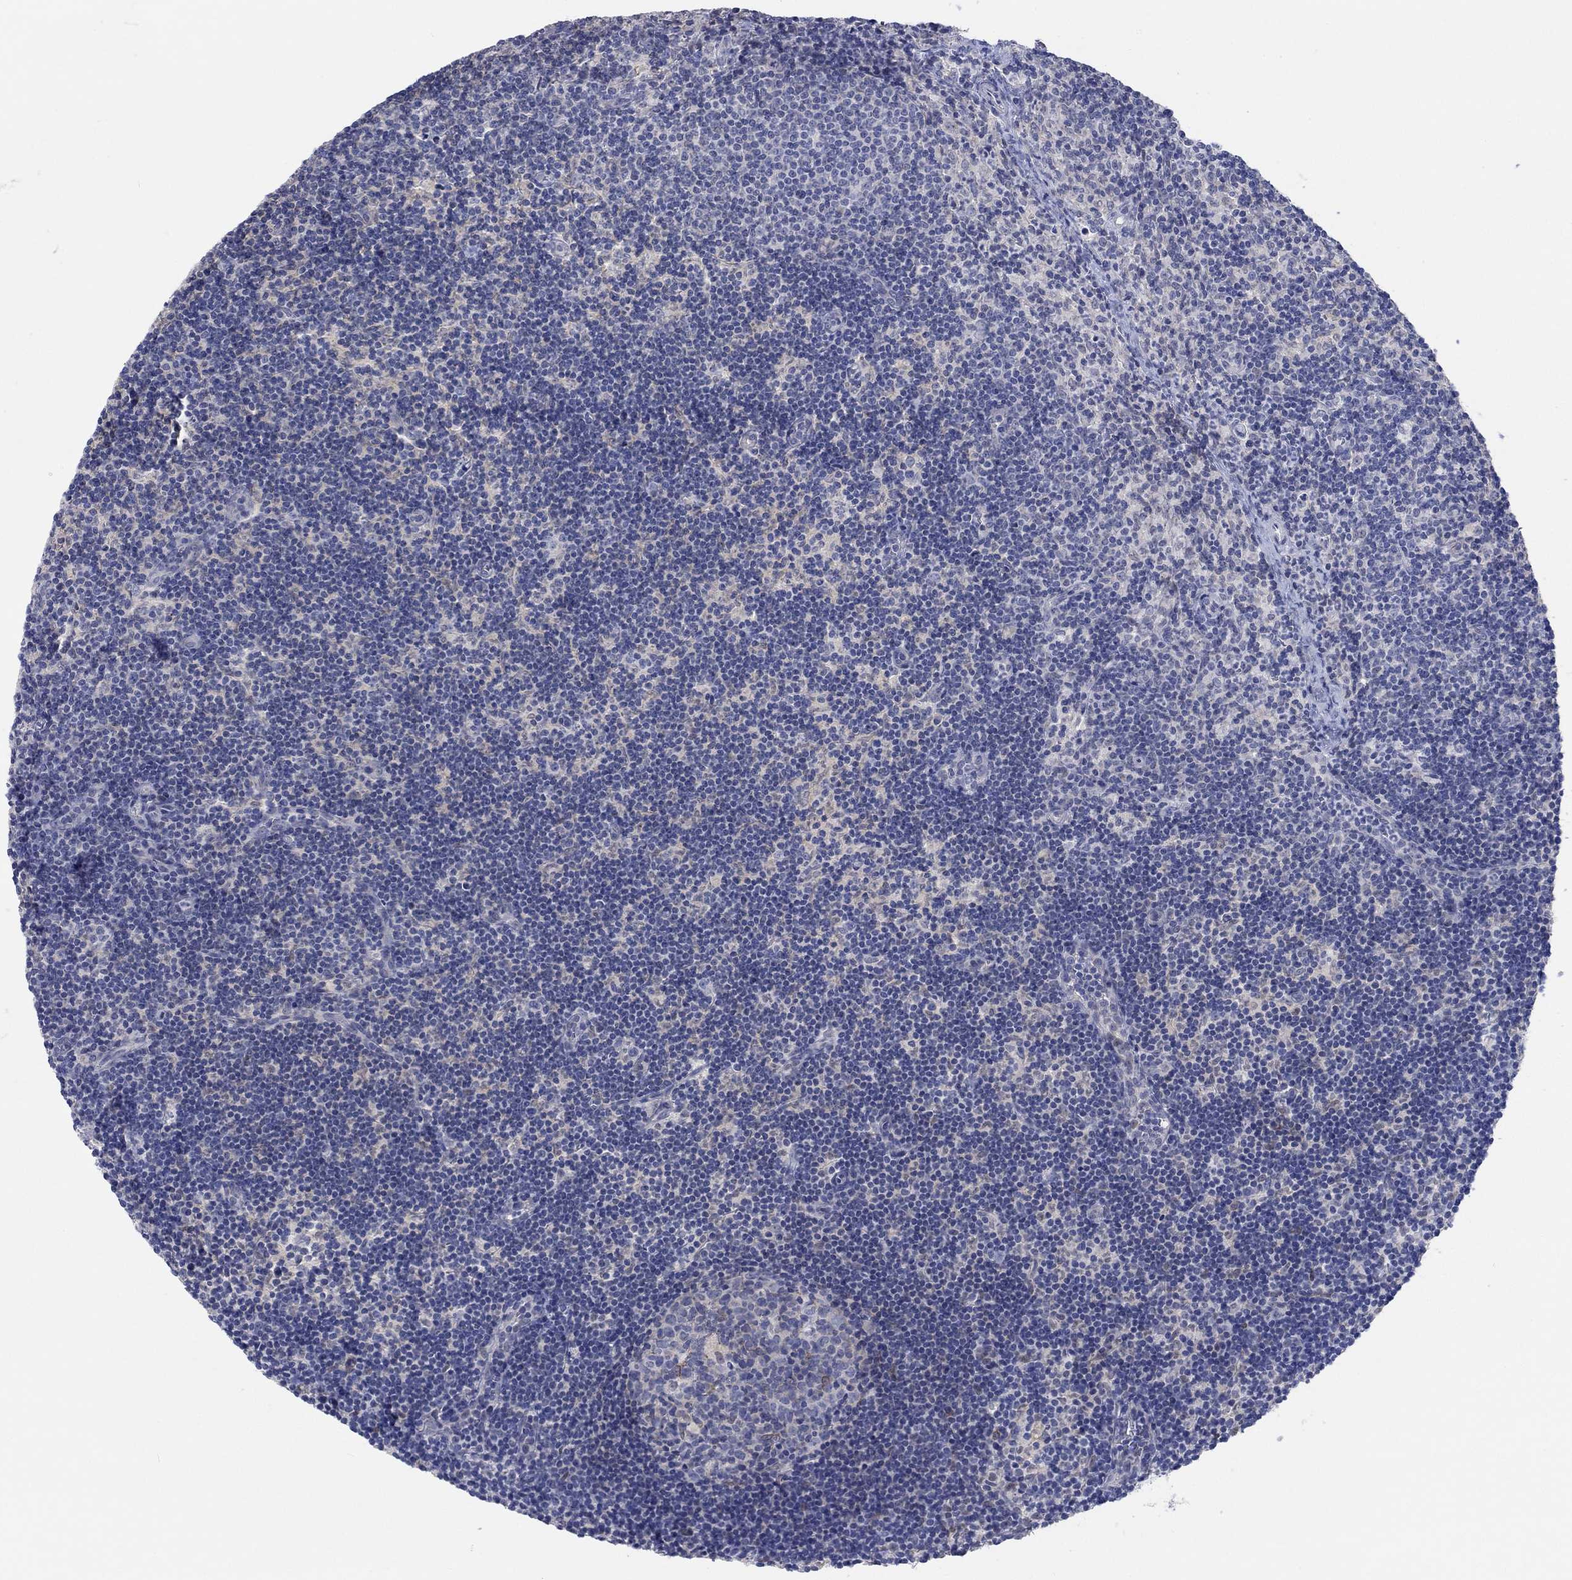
{"staining": {"intensity": "weak", "quantity": "<25%", "location": "cytoplasmic/membranous"}, "tissue": "lymph node", "cell_type": "Germinal center cells", "image_type": "normal", "snomed": [{"axis": "morphology", "description": "Normal tissue, NOS"}, {"axis": "topography", "description": "Lymph node"}], "caption": "High magnification brightfield microscopy of unremarkable lymph node stained with DAB (3,3'-diaminobenzidine) (brown) and counterstained with hematoxylin (blue): germinal center cells show no significant positivity. The staining is performed using DAB brown chromogen with nuclei counter-stained in using hematoxylin.", "gene": "NAV3", "patient": {"sex": "female", "age": 34}}